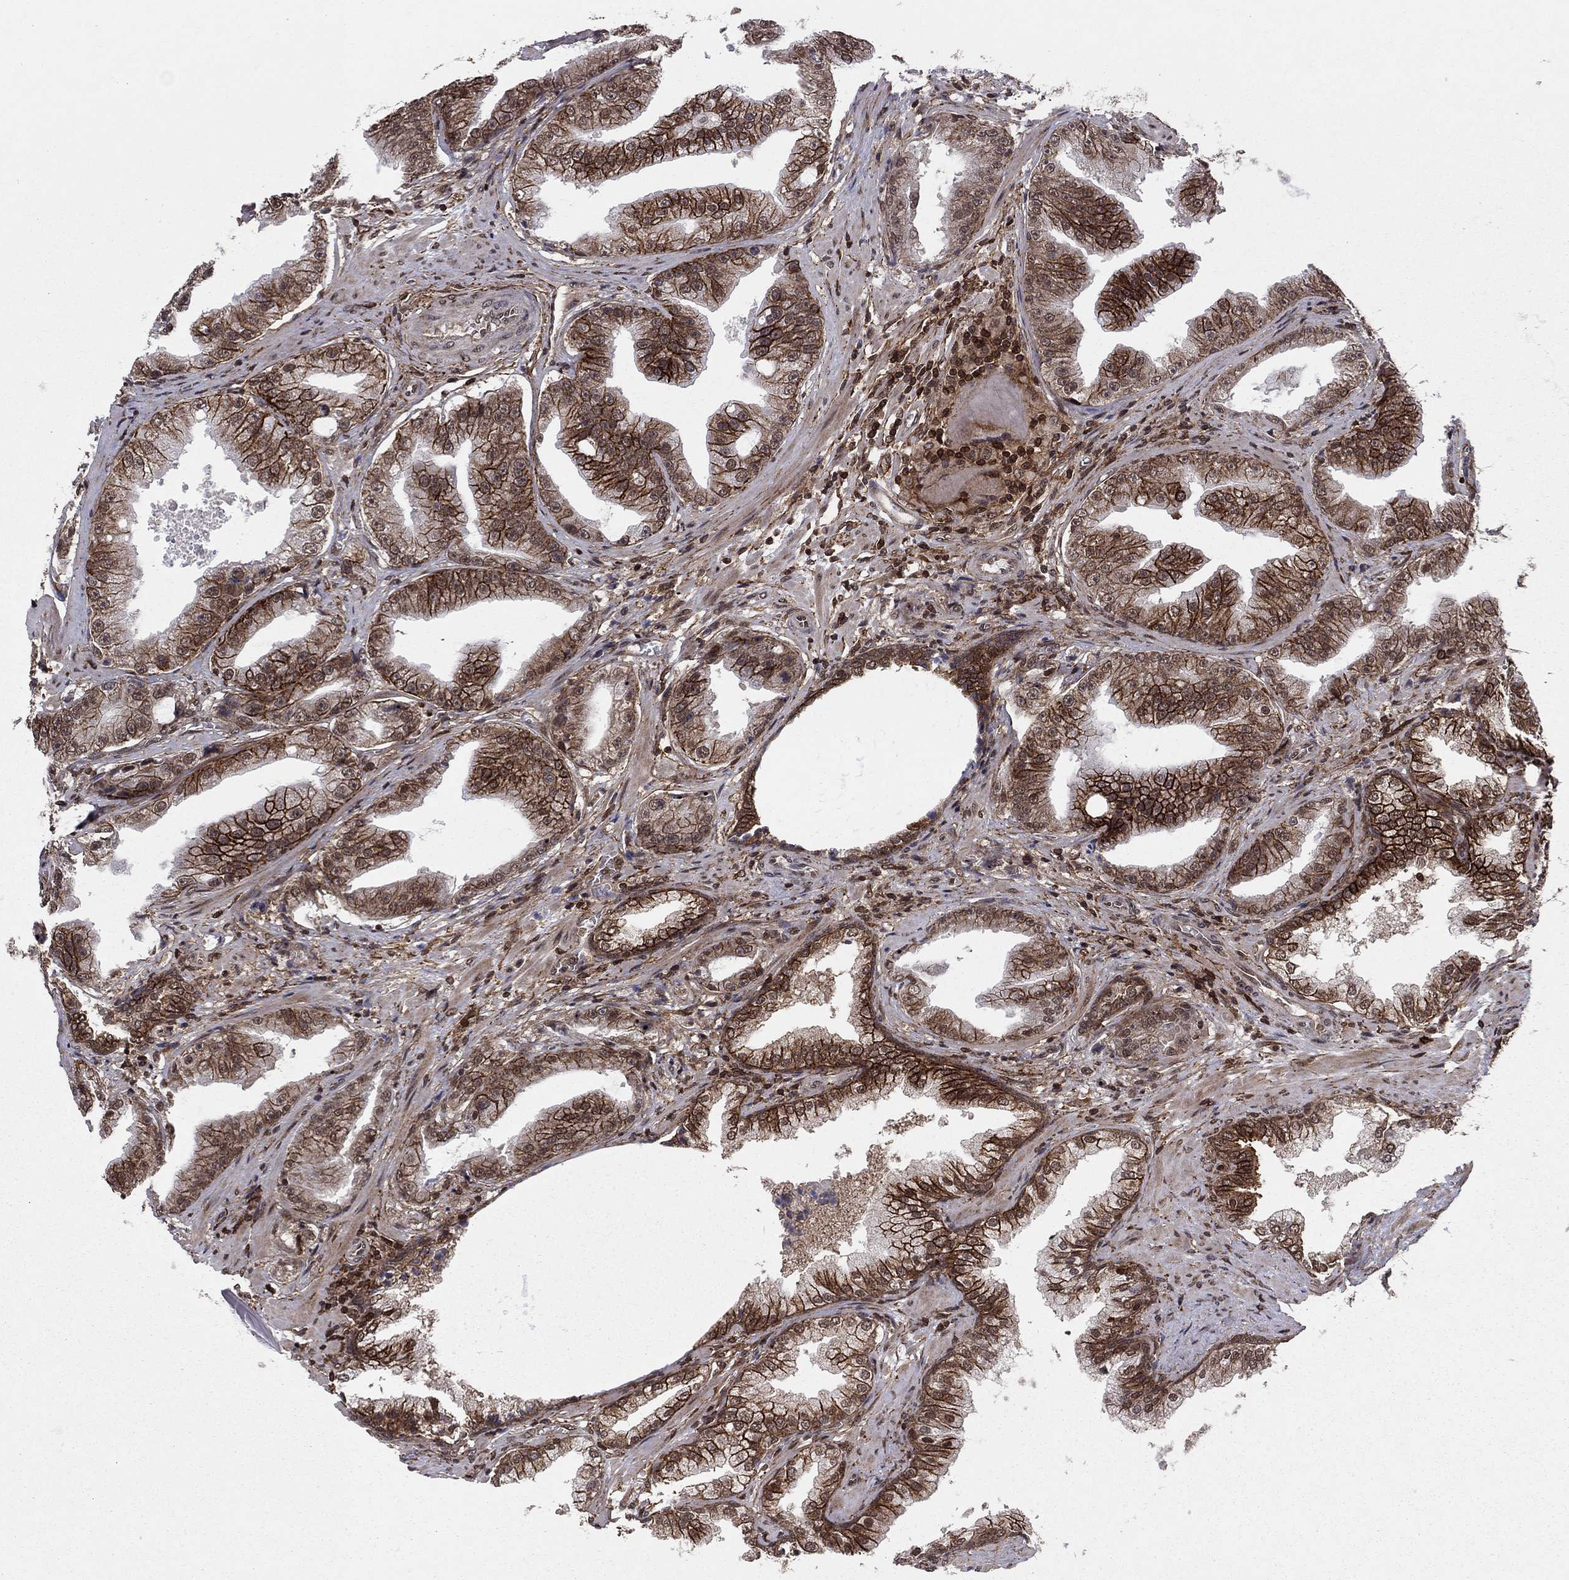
{"staining": {"intensity": "strong", "quantity": ">75%", "location": "cytoplasmic/membranous"}, "tissue": "prostate cancer", "cell_type": "Tumor cells", "image_type": "cancer", "snomed": [{"axis": "morphology", "description": "Adenocarcinoma, Low grade"}, {"axis": "topography", "description": "Prostate"}], "caption": "Immunohistochemistry staining of adenocarcinoma (low-grade) (prostate), which shows high levels of strong cytoplasmic/membranous expression in about >75% of tumor cells indicating strong cytoplasmic/membranous protein staining. The staining was performed using DAB (brown) for protein detection and nuclei were counterstained in hematoxylin (blue).", "gene": "SSX2IP", "patient": {"sex": "male", "age": 62}}